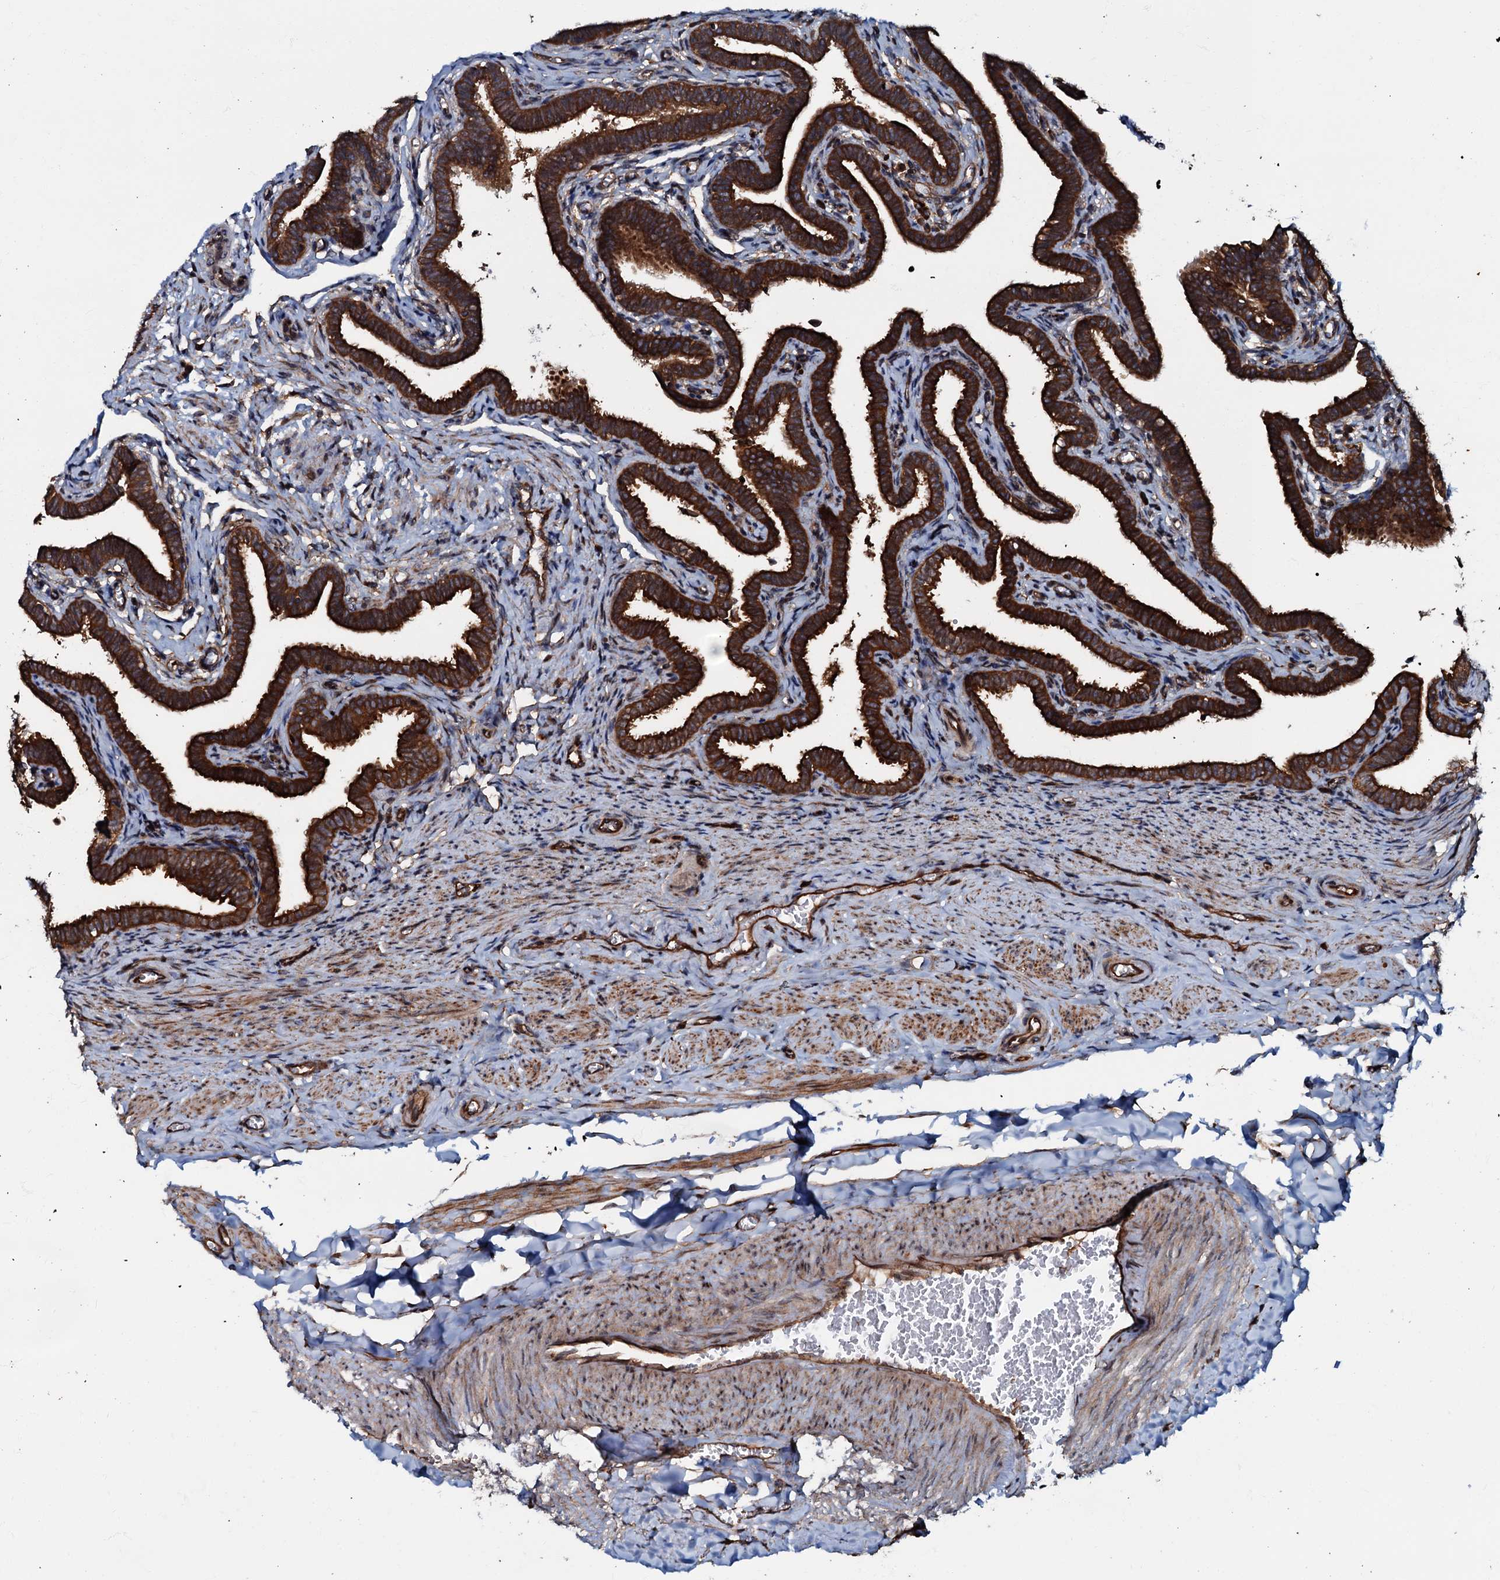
{"staining": {"intensity": "strong", "quantity": ">75%", "location": "cytoplasmic/membranous"}, "tissue": "fallopian tube", "cell_type": "Glandular cells", "image_type": "normal", "snomed": [{"axis": "morphology", "description": "Normal tissue, NOS"}, {"axis": "topography", "description": "Fallopian tube"}], "caption": "DAB immunohistochemical staining of benign human fallopian tube exhibits strong cytoplasmic/membranous protein staining in approximately >75% of glandular cells.", "gene": "BLOC1S6", "patient": {"sex": "female", "age": 36}}